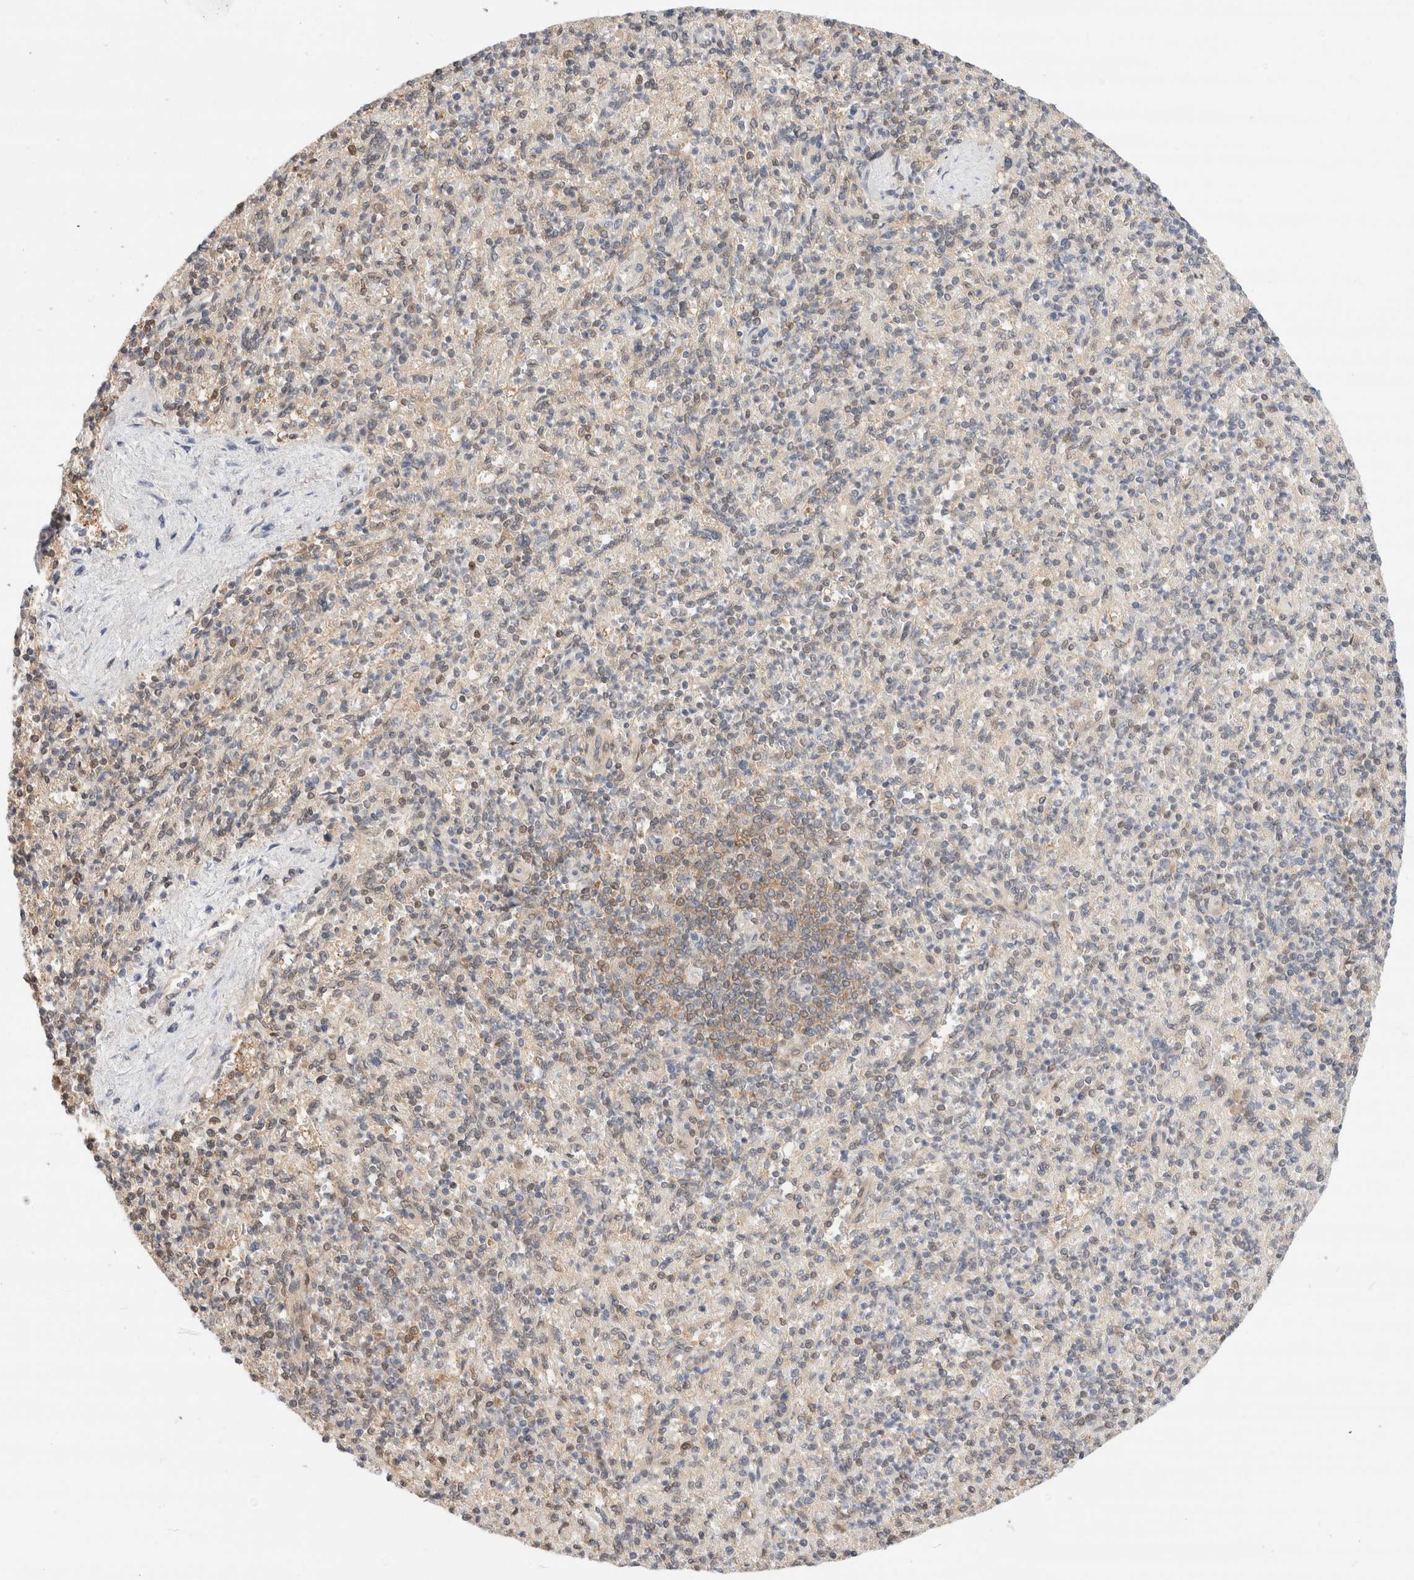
{"staining": {"intensity": "moderate", "quantity": "<25%", "location": "cytoplasmic/membranous"}, "tissue": "spleen", "cell_type": "Cells in red pulp", "image_type": "normal", "snomed": [{"axis": "morphology", "description": "Normal tissue, NOS"}, {"axis": "topography", "description": "Spleen"}], "caption": "Moderate cytoplasmic/membranous staining is seen in about <25% of cells in red pulp in normal spleen.", "gene": "C17orf97", "patient": {"sex": "female", "age": 74}}